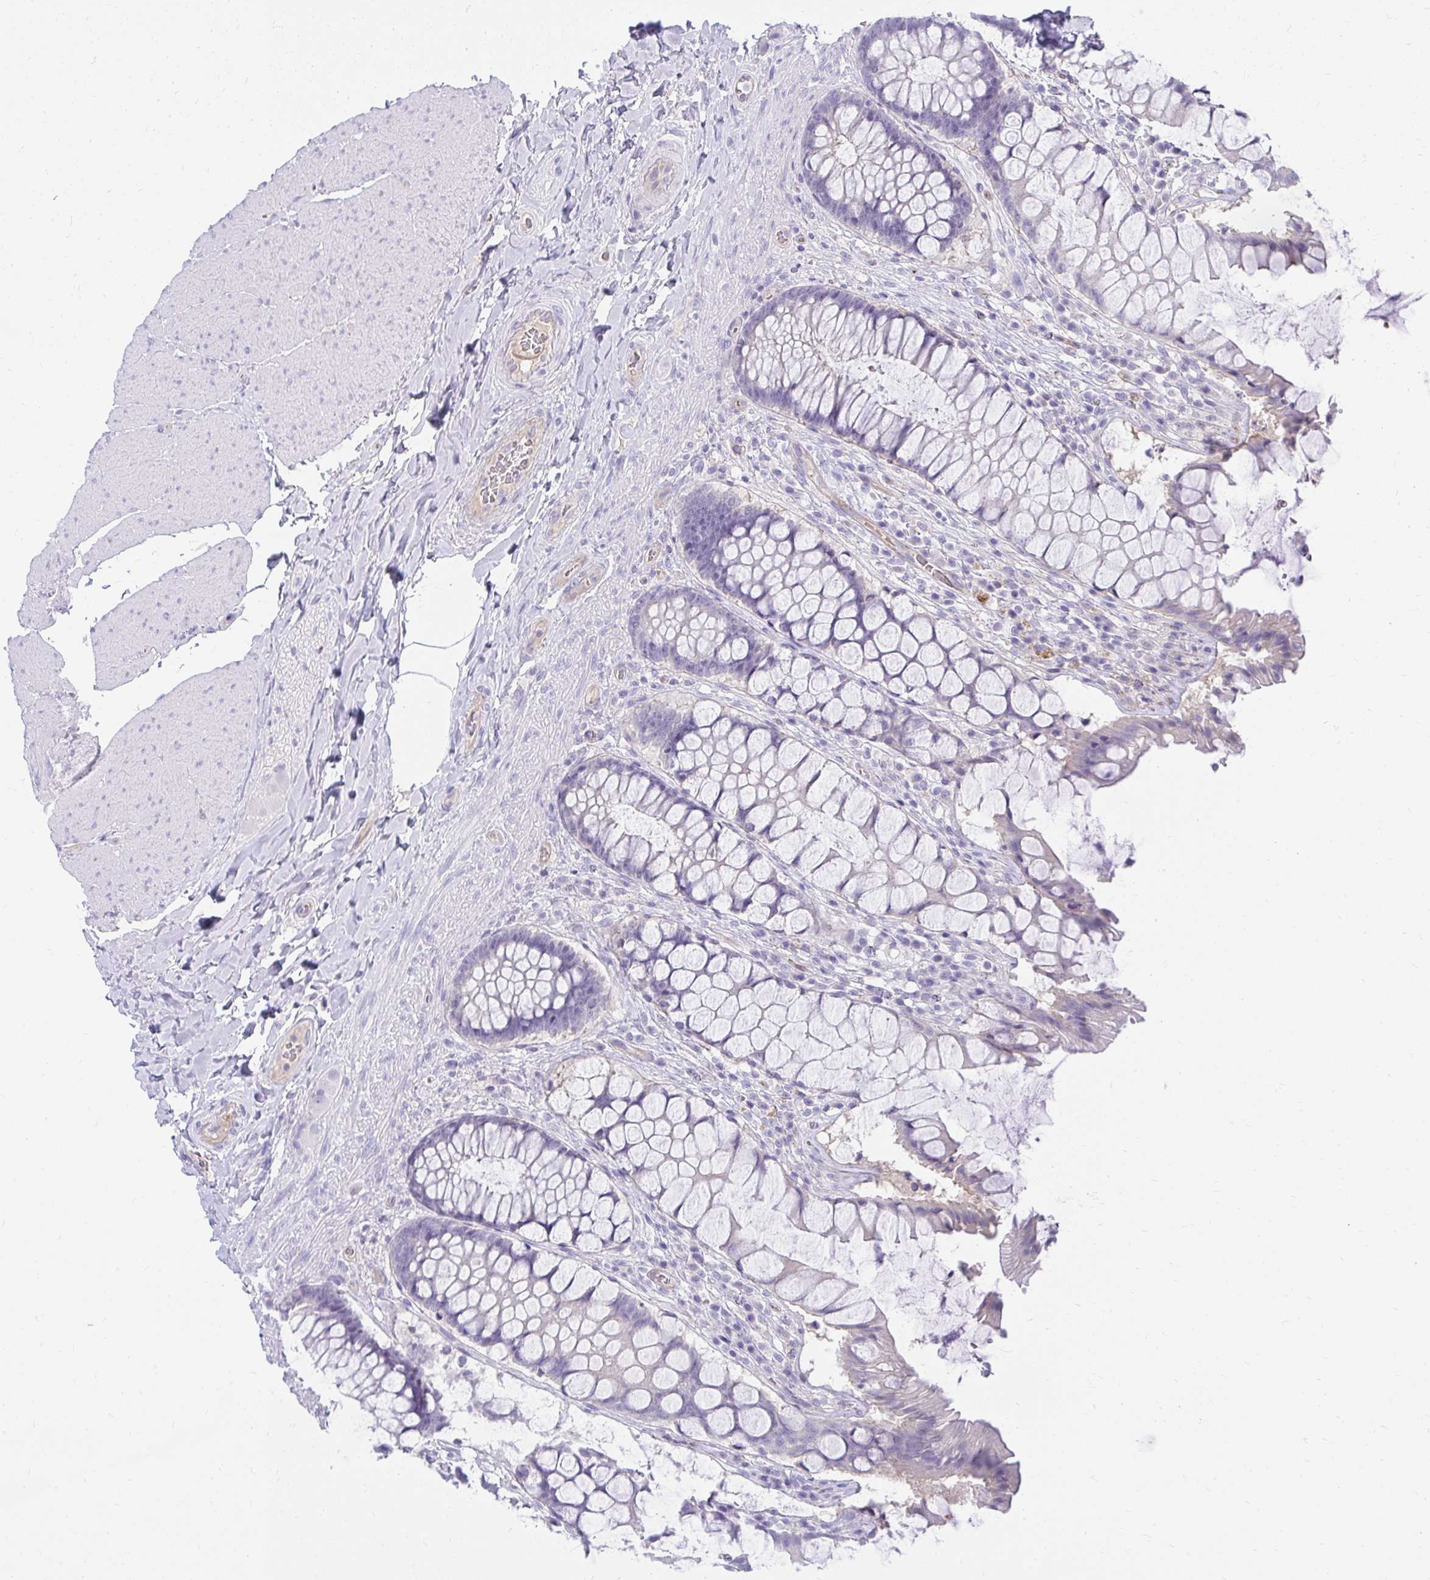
{"staining": {"intensity": "weak", "quantity": "<25%", "location": "cytoplasmic/membranous"}, "tissue": "rectum", "cell_type": "Glandular cells", "image_type": "normal", "snomed": [{"axis": "morphology", "description": "Normal tissue, NOS"}, {"axis": "topography", "description": "Rectum"}], "caption": "Image shows no significant protein expression in glandular cells of unremarkable rectum. (Immunohistochemistry (ihc), brightfield microscopy, high magnification).", "gene": "LRRC36", "patient": {"sex": "female", "age": 58}}